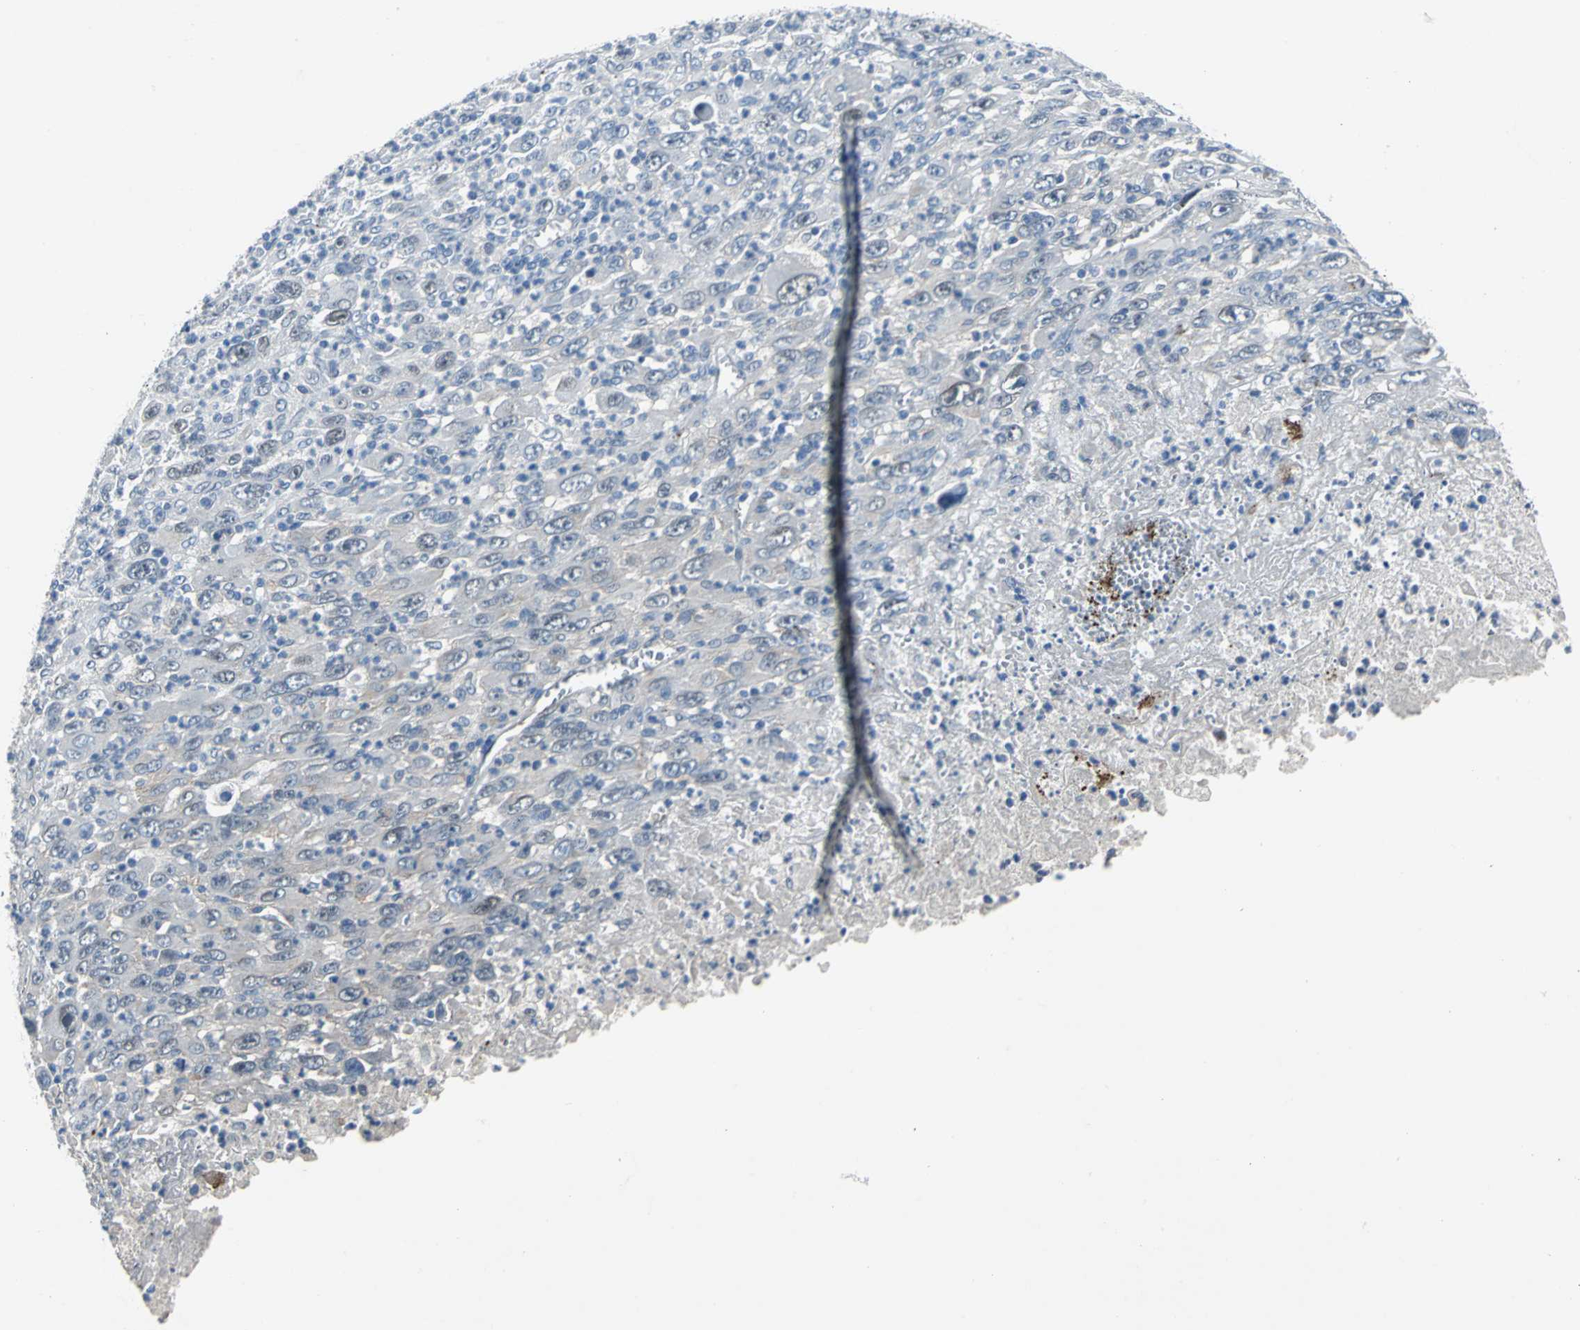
{"staining": {"intensity": "weak", "quantity": "<25%", "location": "cytoplasmic/membranous,nuclear"}, "tissue": "melanoma", "cell_type": "Tumor cells", "image_type": "cancer", "snomed": [{"axis": "morphology", "description": "Malignant melanoma, Metastatic site"}, {"axis": "topography", "description": "Skin"}], "caption": "There is no significant expression in tumor cells of melanoma.", "gene": "SELP", "patient": {"sex": "female", "age": 56}}